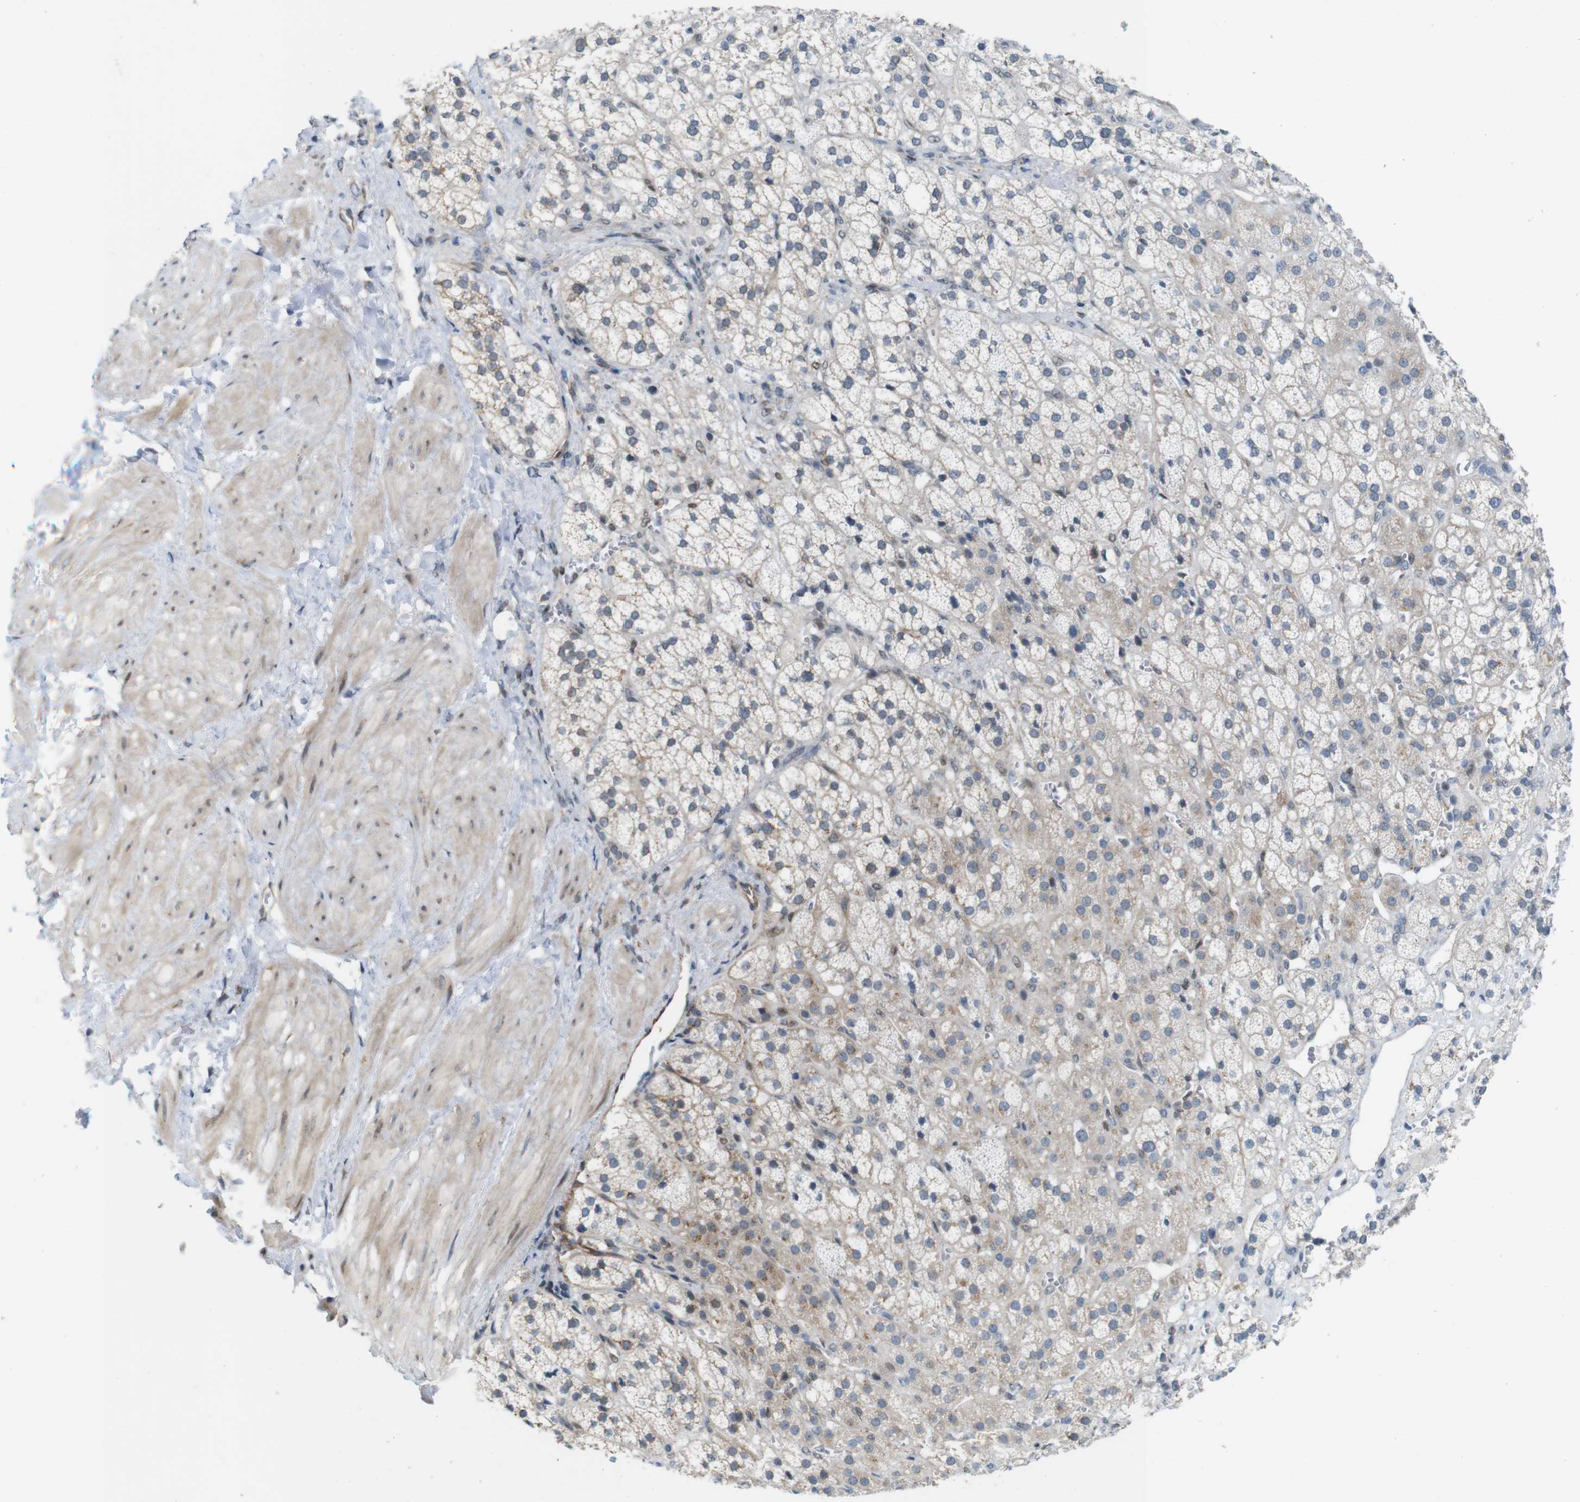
{"staining": {"intensity": "weak", "quantity": ">75%", "location": "cytoplasmic/membranous"}, "tissue": "adrenal gland", "cell_type": "Glandular cells", "image_type": "normal", "snomed": [{"axis": "morphology", "description": "Normal tissue, NOS"}, {"axis": "topography", "description": "Adrenal gland"}], "caption": "Normal adrenal gland demonstrates weak cytoplasmic/membranous positivity in approximately >75% of glandular cells, visualized by immunohistochemistry. (brown staining indicates protein expression, while blue staining denotes nuclei).", "gene": "SKI", "patient": {"sex": "male", "age": 56}}